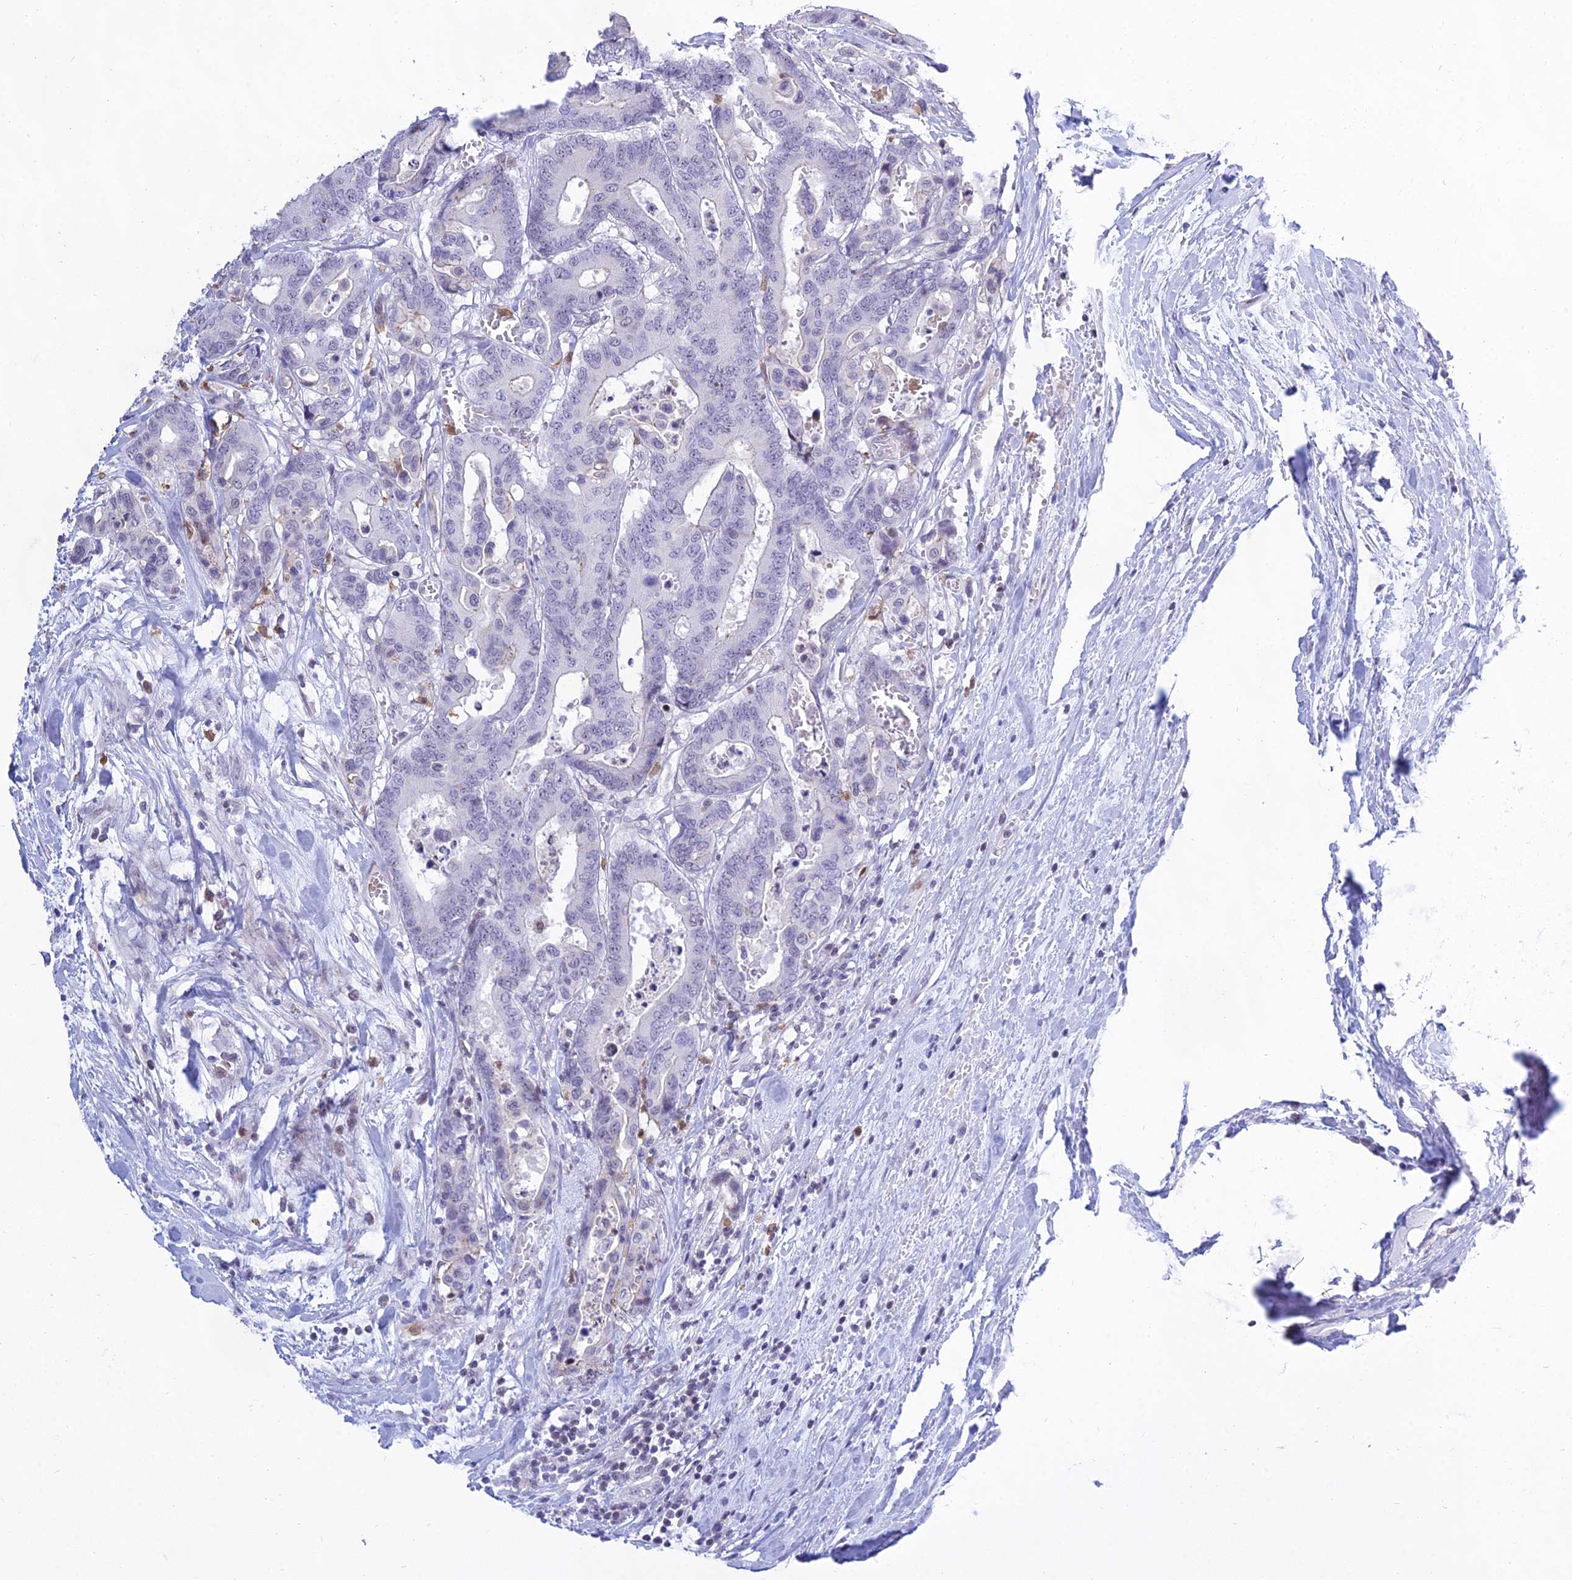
{"staining": {"intensity": "negative", "quantity": "none", "location": "none"}, "tissue": "colorectal cancer", "cell_type": "Tumor cells", "image_type": "cancer", "snomed": [{"axis": "morphology", "description": "Normal tissue, NOS"}, {"axis": "morphology", "description": "Adenocarcinoma, NOS"}, {"axis": "topography", "description": "Colon"}], "caption": "The photomicrograph demonstrates no significant expression in tumor cells of adenocarcinoma (colorectal).", "gene": "KRR1", "patient": {"sex": "male", "age": 82}}